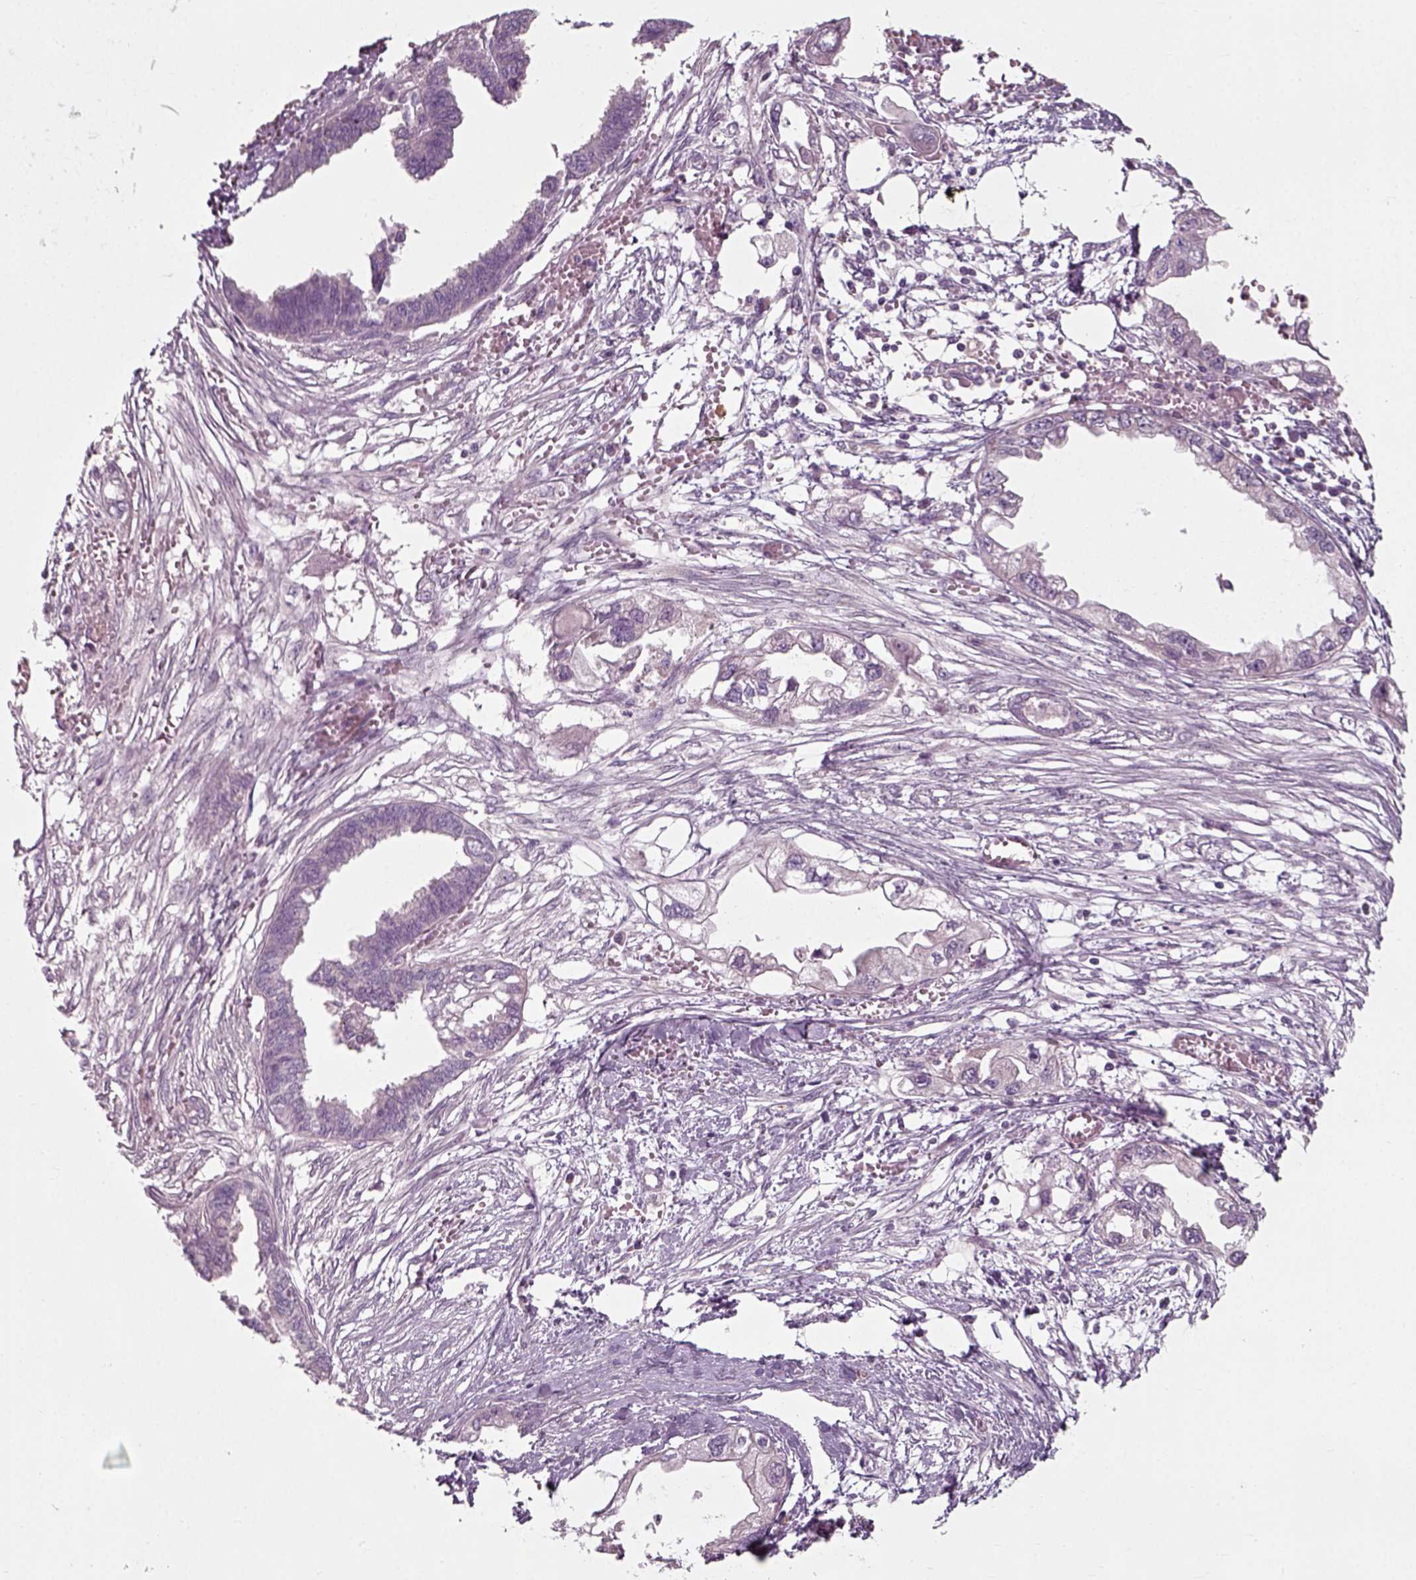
{"staining": {"intensity": "negative", "quantity": "none", "location": "none"}, "tissue": "endometrial cancer", "cell_type": "Tumor cells", "image_type": "cancer", "snomed": [{"axis": "morphology", "description": "Adenocarcinoma, NOS"}, {"axis": "morphology", "description": "Adenocarcinoma, metastatic, NOS"}, {"axis": "topography", "description": "Adipose tissue"}, {"axis": "topography", "description": "Endometrium"}], "caption": "Immunohistochemistry of human adenocarcinoma (endometrial) demonstrates no positivity in tumor cells.", "gene": "RND2", "patient": {"sex": "female", "age": 67}}